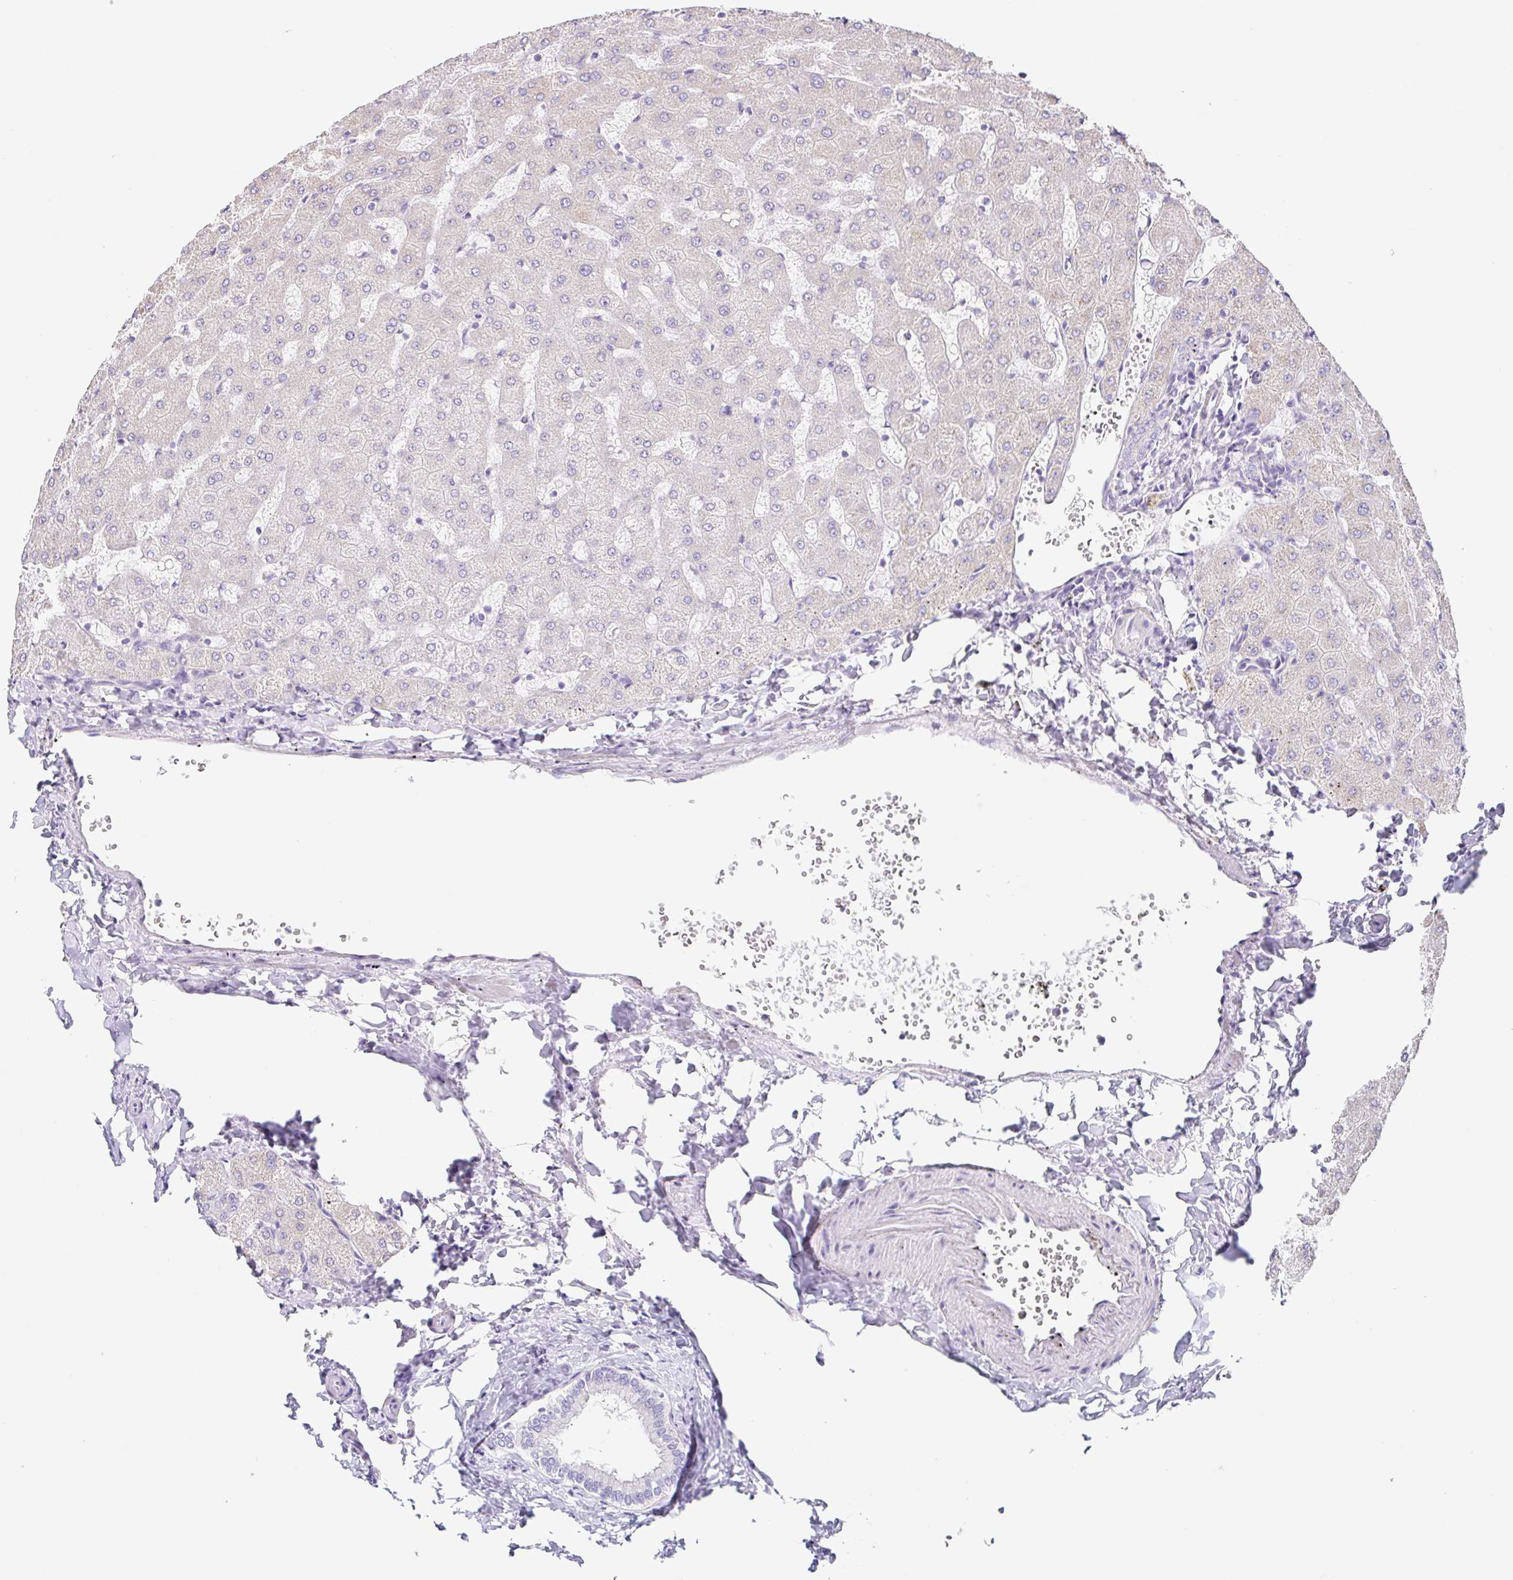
{"staining": {"intensity": "negative", "quantity": "none", "location": "none"}, "tissue": "liver", "cell_type": "Cholangiocytes", "image_type": "normal", "snomed": [{"axis": "morphology", "description": "Normal tissue, NOS"}, {"axis": "topography", "description": "Liver"}], "caption": "Liver was stained to show a protein in brown. There is no significant staining in cholangiocytes. (Brightfield microscopy of DAB immunohistochemistry at high magnification).", "gene": "DCAF17", "patient": {"sex": "female", "age": 63}}